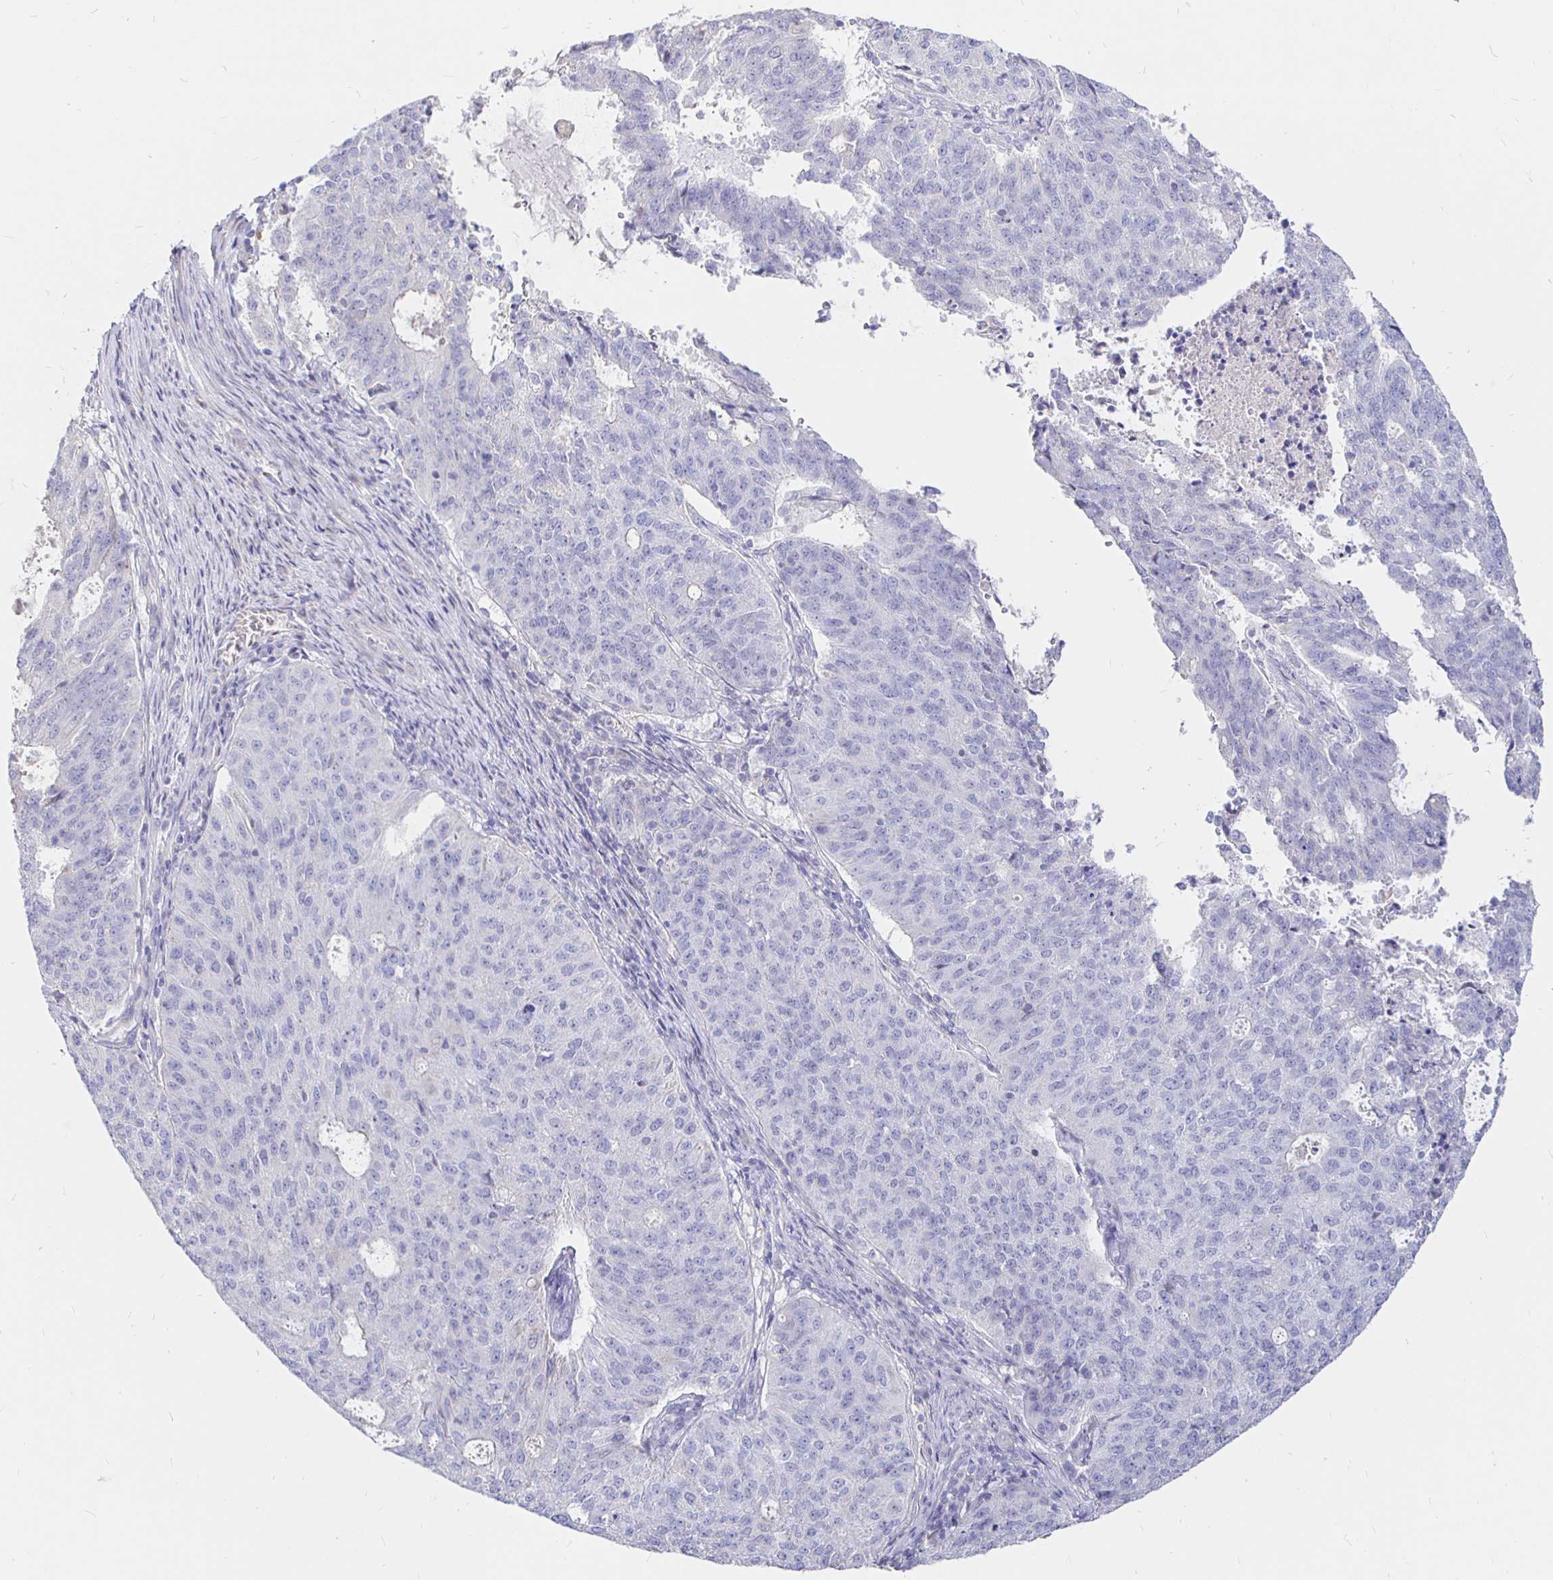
{"staining": {"intensity": "negative", "quantity": "none", "location": "none"}, "tissue": "endometrial cancer", "cell_type": "Tumor cells", "image_type": "cancer", "snomed": [{"axis": "morphology", "description": "Adenocarcinoma, NOS"}, {"axis": "topography", "description": "Endometrium"}], "caption": "The image demonstrates no significant expression in tumor cells of adenocarcinoma (endometrial). The staining is performed using DAB brown chromogen with nuclei counter-stained in using hematoxylin.", "gene": "NECAB1", "patient": {"sex": "female", "age": 82}}